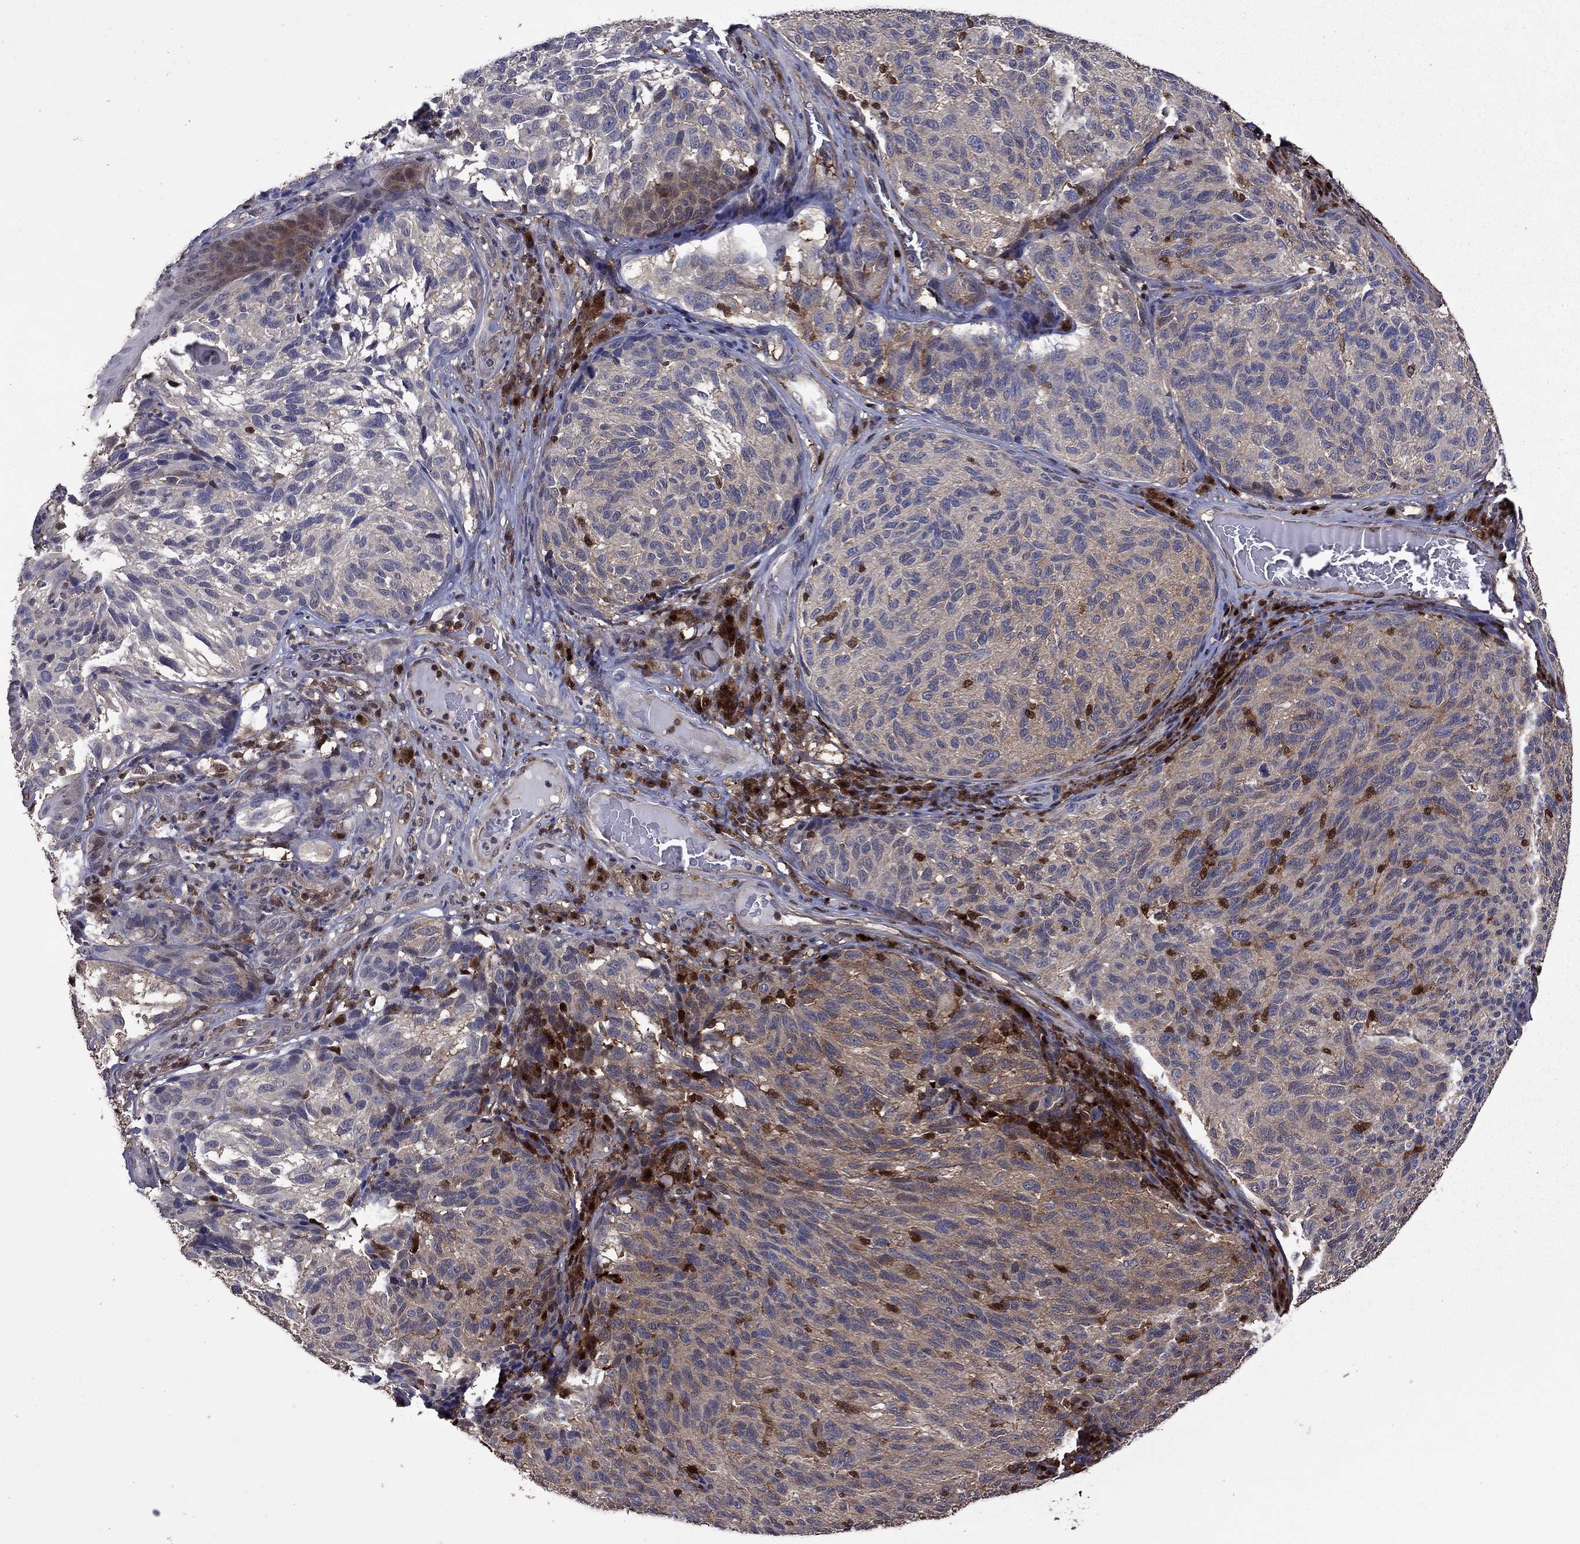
{"staining": {"intensity": "moderate", "quantity": "<25%", "location": "nuclear"}, "tissue": "melanoma", "cell_type": "Tumor cells", "image_type": "cancer", "snomed": [{"axis": "morphology", "description": "Malignant melanoma, NOS"}, {"axis": "topography", "description": "Skin"}], "caption": "Brown immunohistochemical staining in human melanoma demonstrates moderate nuclear staining in about <25% of tumor cells.", "gene": "APPBP2", "patient": {"sex": "female", "age": 73}}